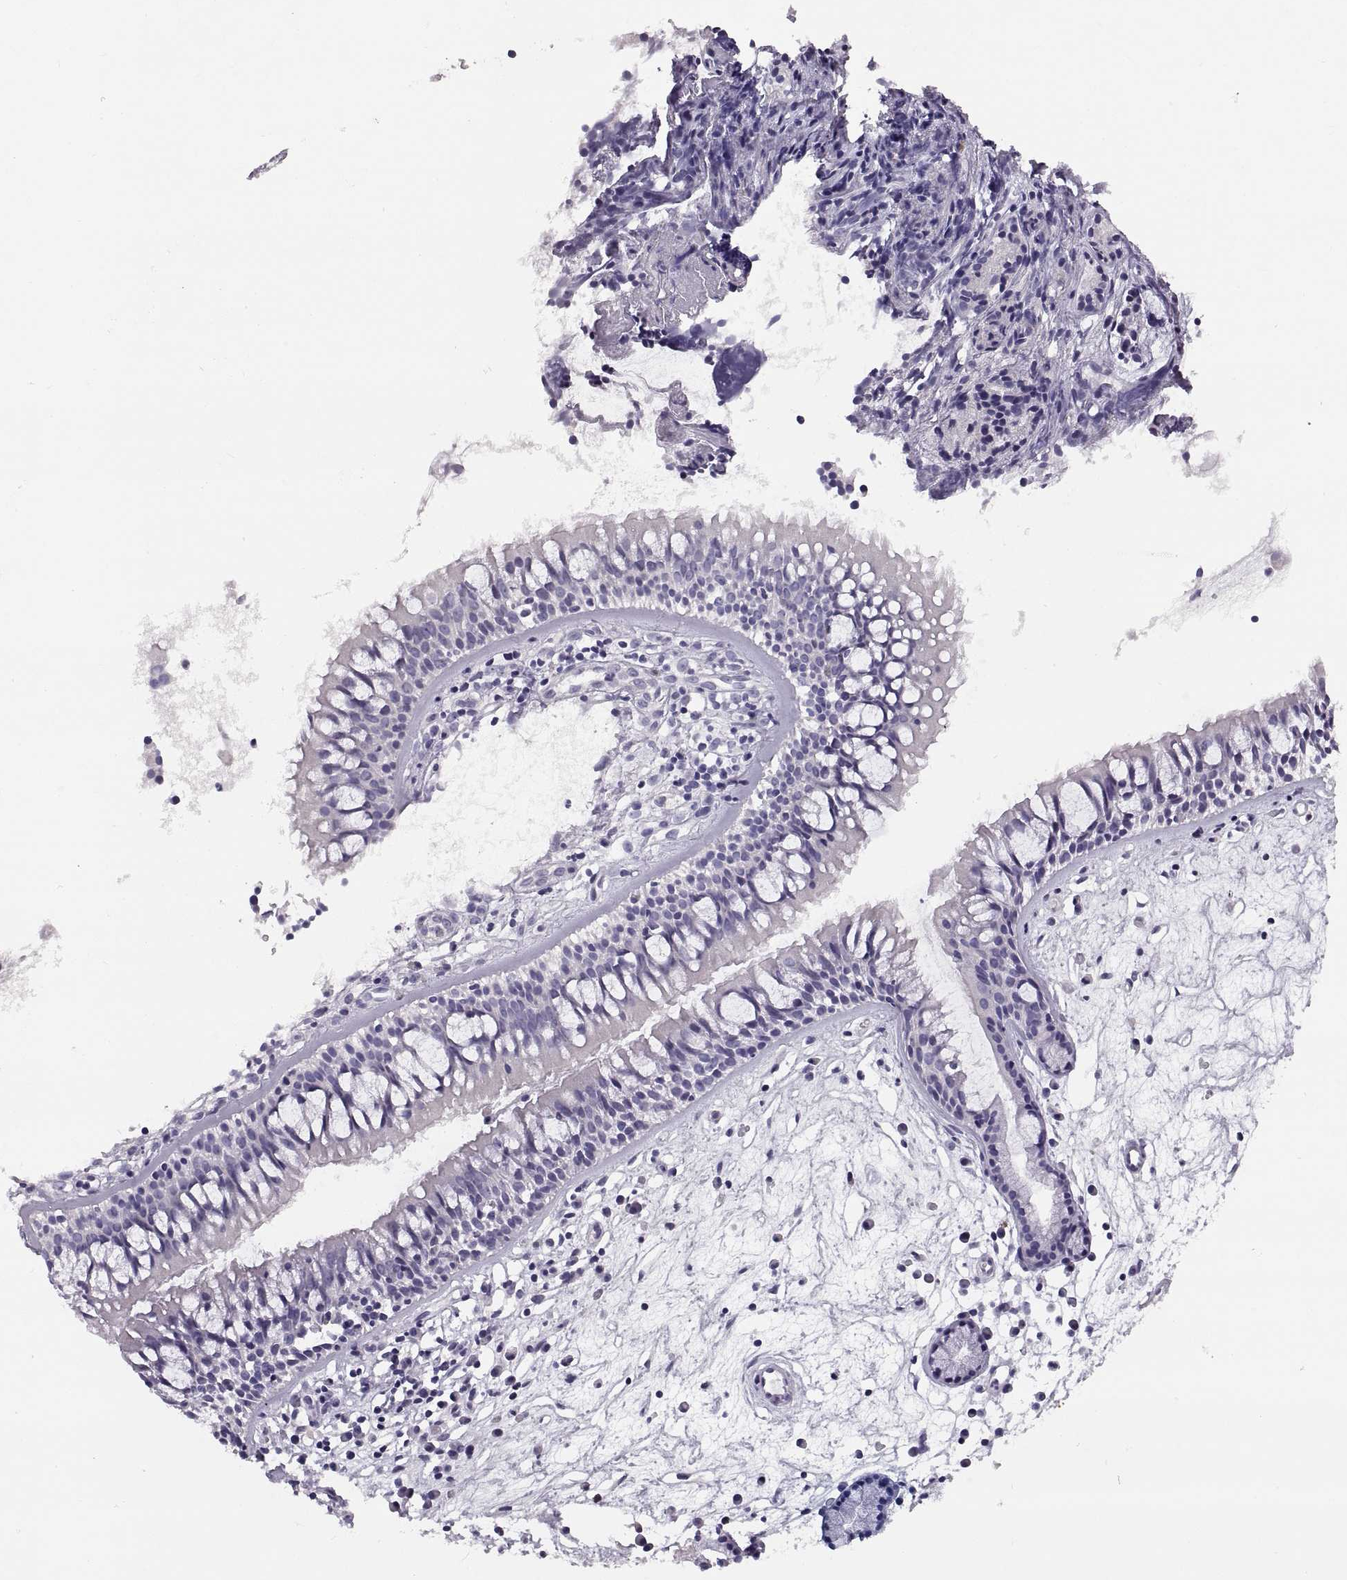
{"staining": {"intensity": "negative", "quantity": "none", "location": "none"}, "tissue": "nasopharynx", "cell_type": "Respiratory epithelial cells", "image_type": "normal", "snomed": [{"axis": "morphology", "description": "Normal tissue, NOS"}, {"axis": "topography", "description": "Nasopharynx"}], "caption": "Respiratory epithelial cells are negative for brown protein staining in benign nasopharynx. (Stains: DAB immunohistochemistry with hematoxylin counter stain, Microscopy: brightfield microscopy at high magnification).", "gene": "VSX2", "patient": {"sex": "female", "age": 68}}